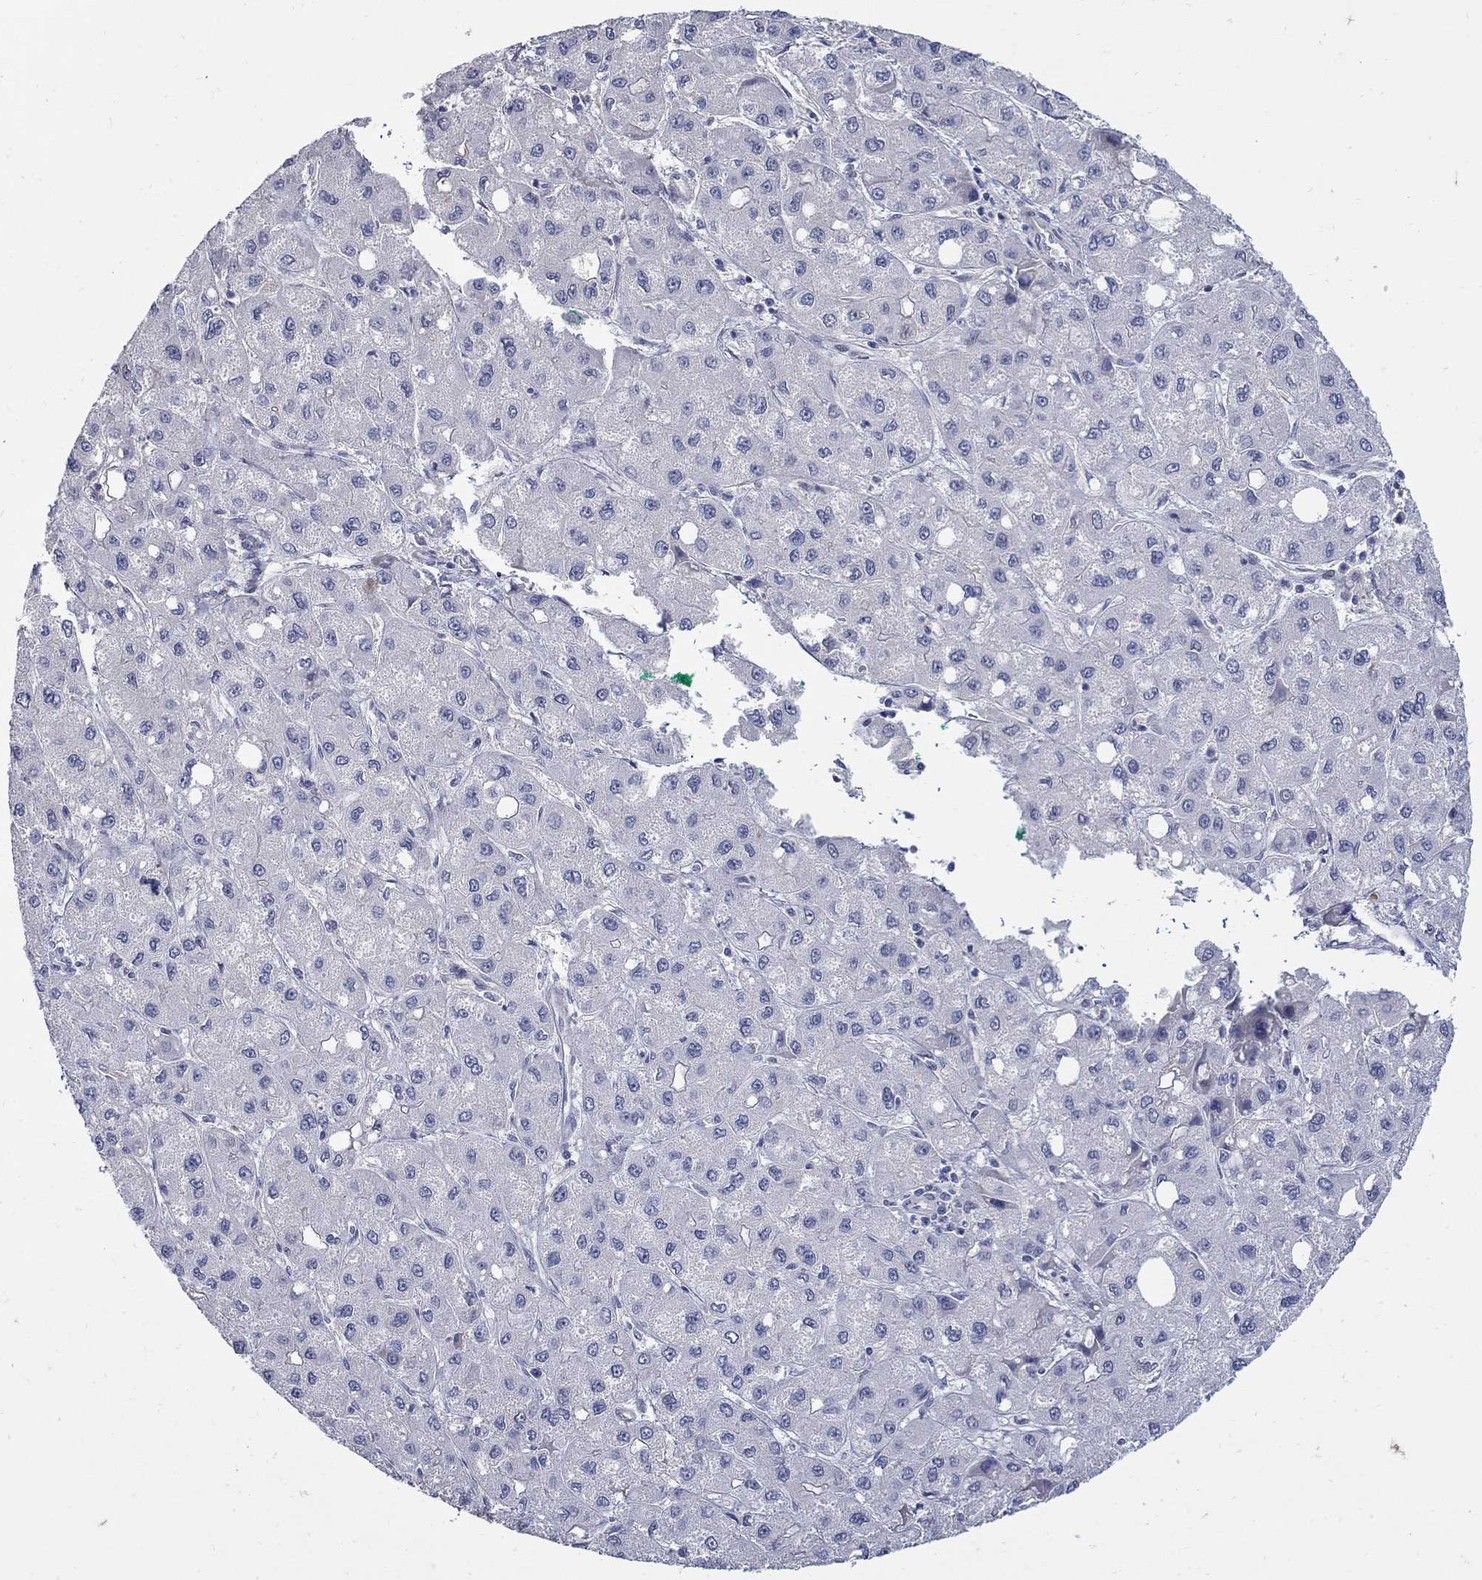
{"staining": {"intensity": "negative", "quantity": "none", "location": "none"}, "tissue": "liver cancer", "cell_type": "Tumor cells", "image_type": "cancer", "snomed": [{"axis": "morphology", "description": "Carcinoma, Hepatocellular, NOS"}, {"axis": "topography", "description": "Liver"}], "caption": "This is a histopathology image of immunohistochemistry (IHC) staining of liver cancer (hepatocellular carcinoma), which shows no positivity in tumor cells. The staining is performed using DAB (3,3'-diaminobenzidine) brown chromogen with nuclei counter-stained in using hematoxylin.", "gene": "CETN1", "patient": {"sex": "male", "age": 73}}